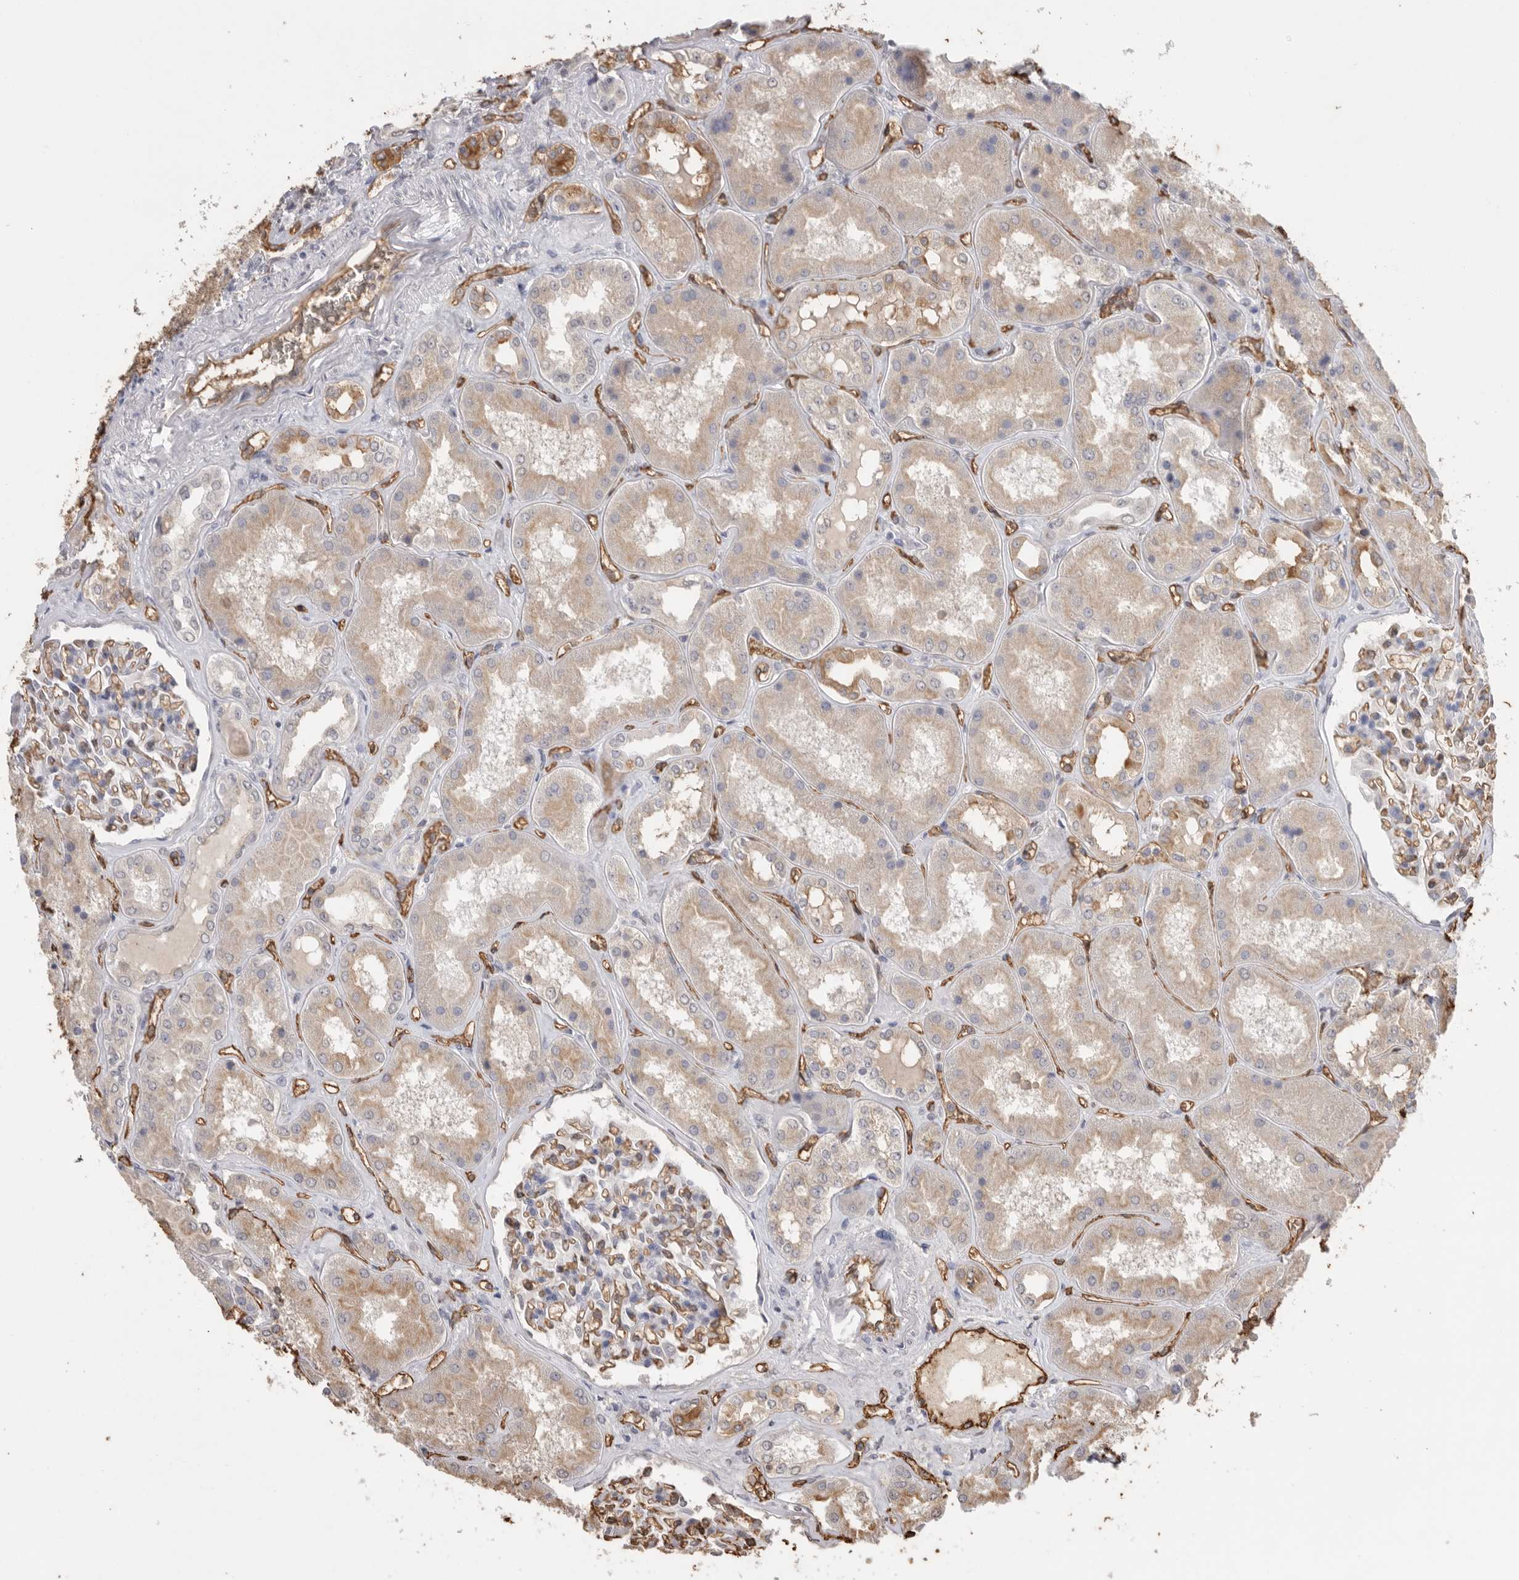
{"staining": {"intensity": "moderate", "quantity": "25%-75%", "location": "cytoplasmic/membranous"}, "tissue": "kidney", "cell_type": "Cells in glomeruli", "image_type": "normal", "snomed": [{"axis": "morphology", "description": "Normal tissue, NOS"}, {"axis": "topography", "description": "Kidney"}], "caption": "Kidney stained for a protein exhibits moderate cytoplasmic/membranous positivity in cells in glomeruli. The staining was performed using DAB (3,3'-diaminobenzidine) to visualize the protein expression in brown, while the nuclei were stained in blue with hematoxylin (Magnification: 20x).", "gene": "IL27", "patient": {"sex": "female", "age": 56}}